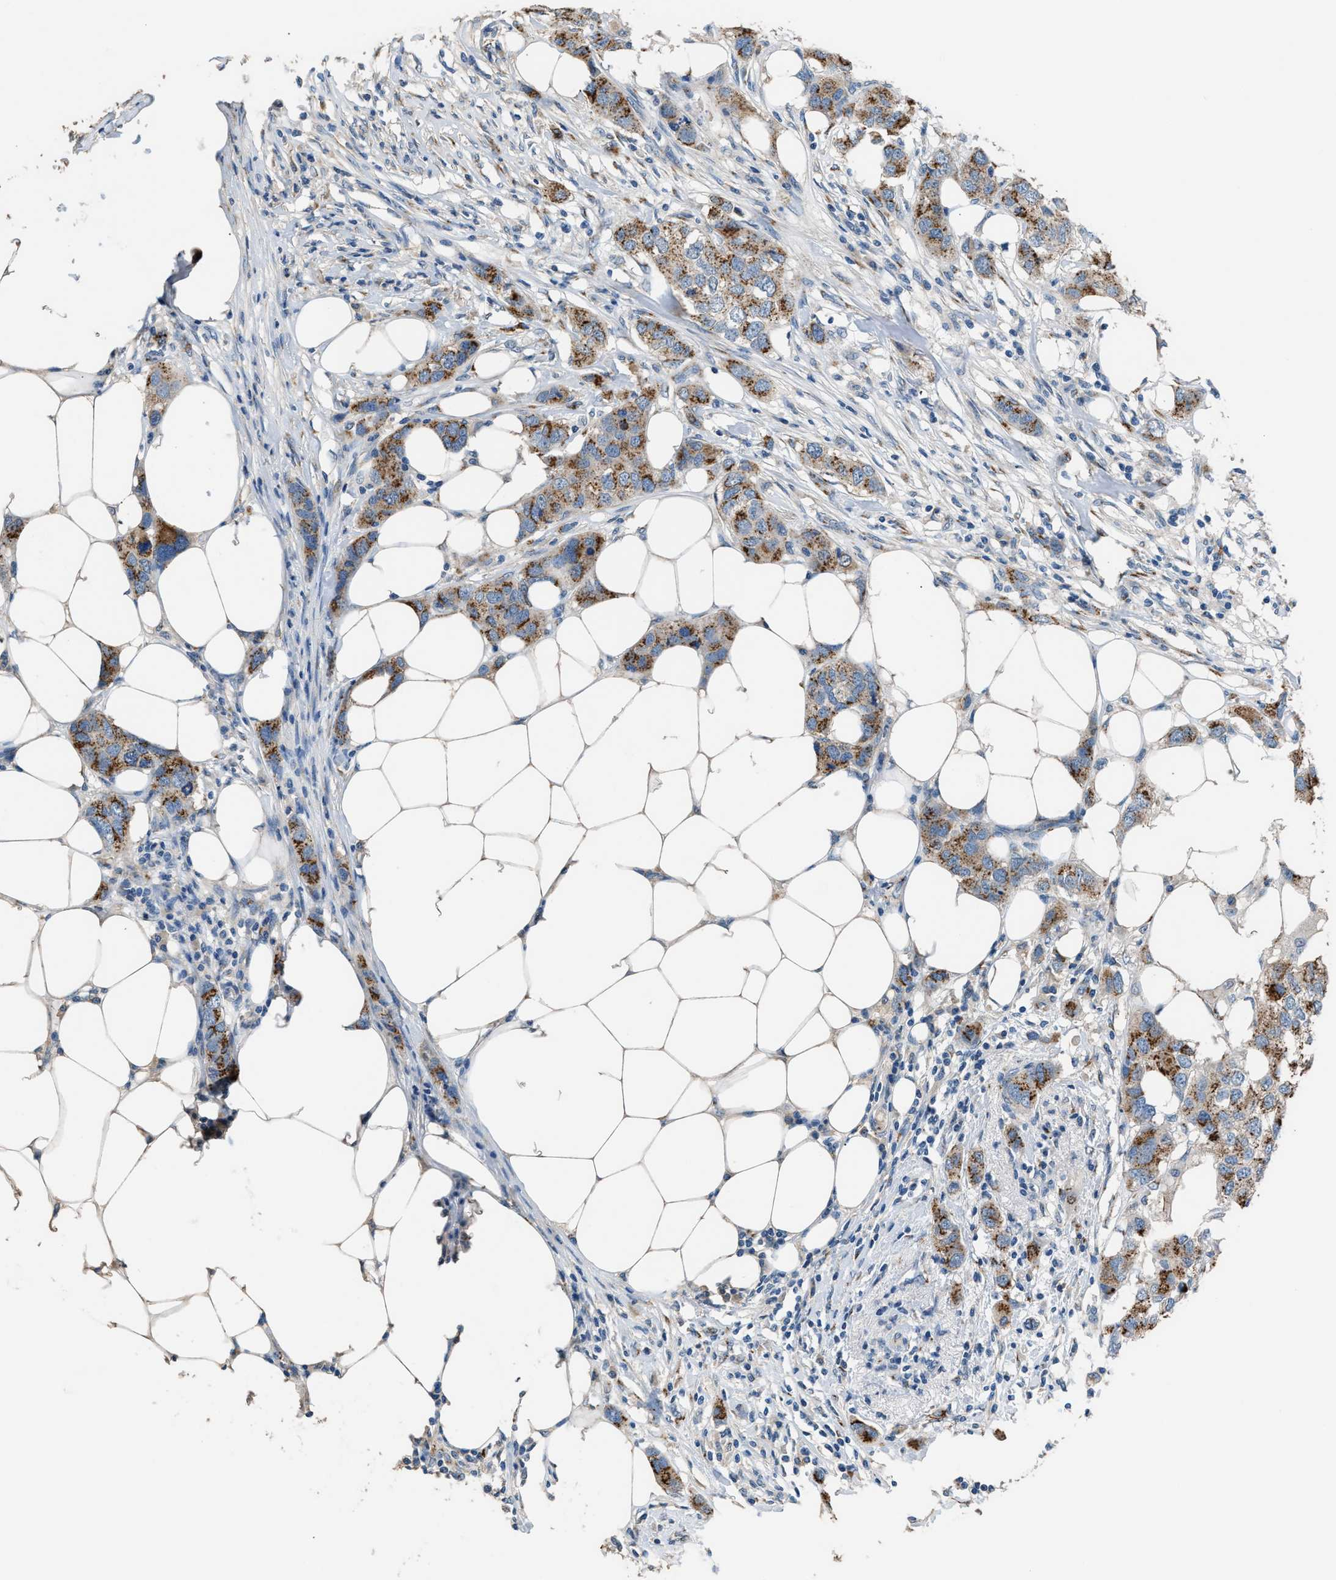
{"staining": {"intensity": "moderate", "quantity": ">75%", "location": "cytoplasmic/membranous"}, "tissue": "breast cancer", "cell_type": "Tumor cells", "image_type": "cancer", "snomed": [{"axis": "morphology", "description": "Duct carcinoma"}, {"axis": "topography", "description": "Breast"}], "caption": "Immunohistochemistry (IHC) (DAB) staining of human breast cancer (intraductal carcinoma) demonstrates moderate cytoplasmic/membranous protein staining in about >75% of tumor cells.", "gene": "GOLM1", "patient": {"sex": "female", "age": 50}}